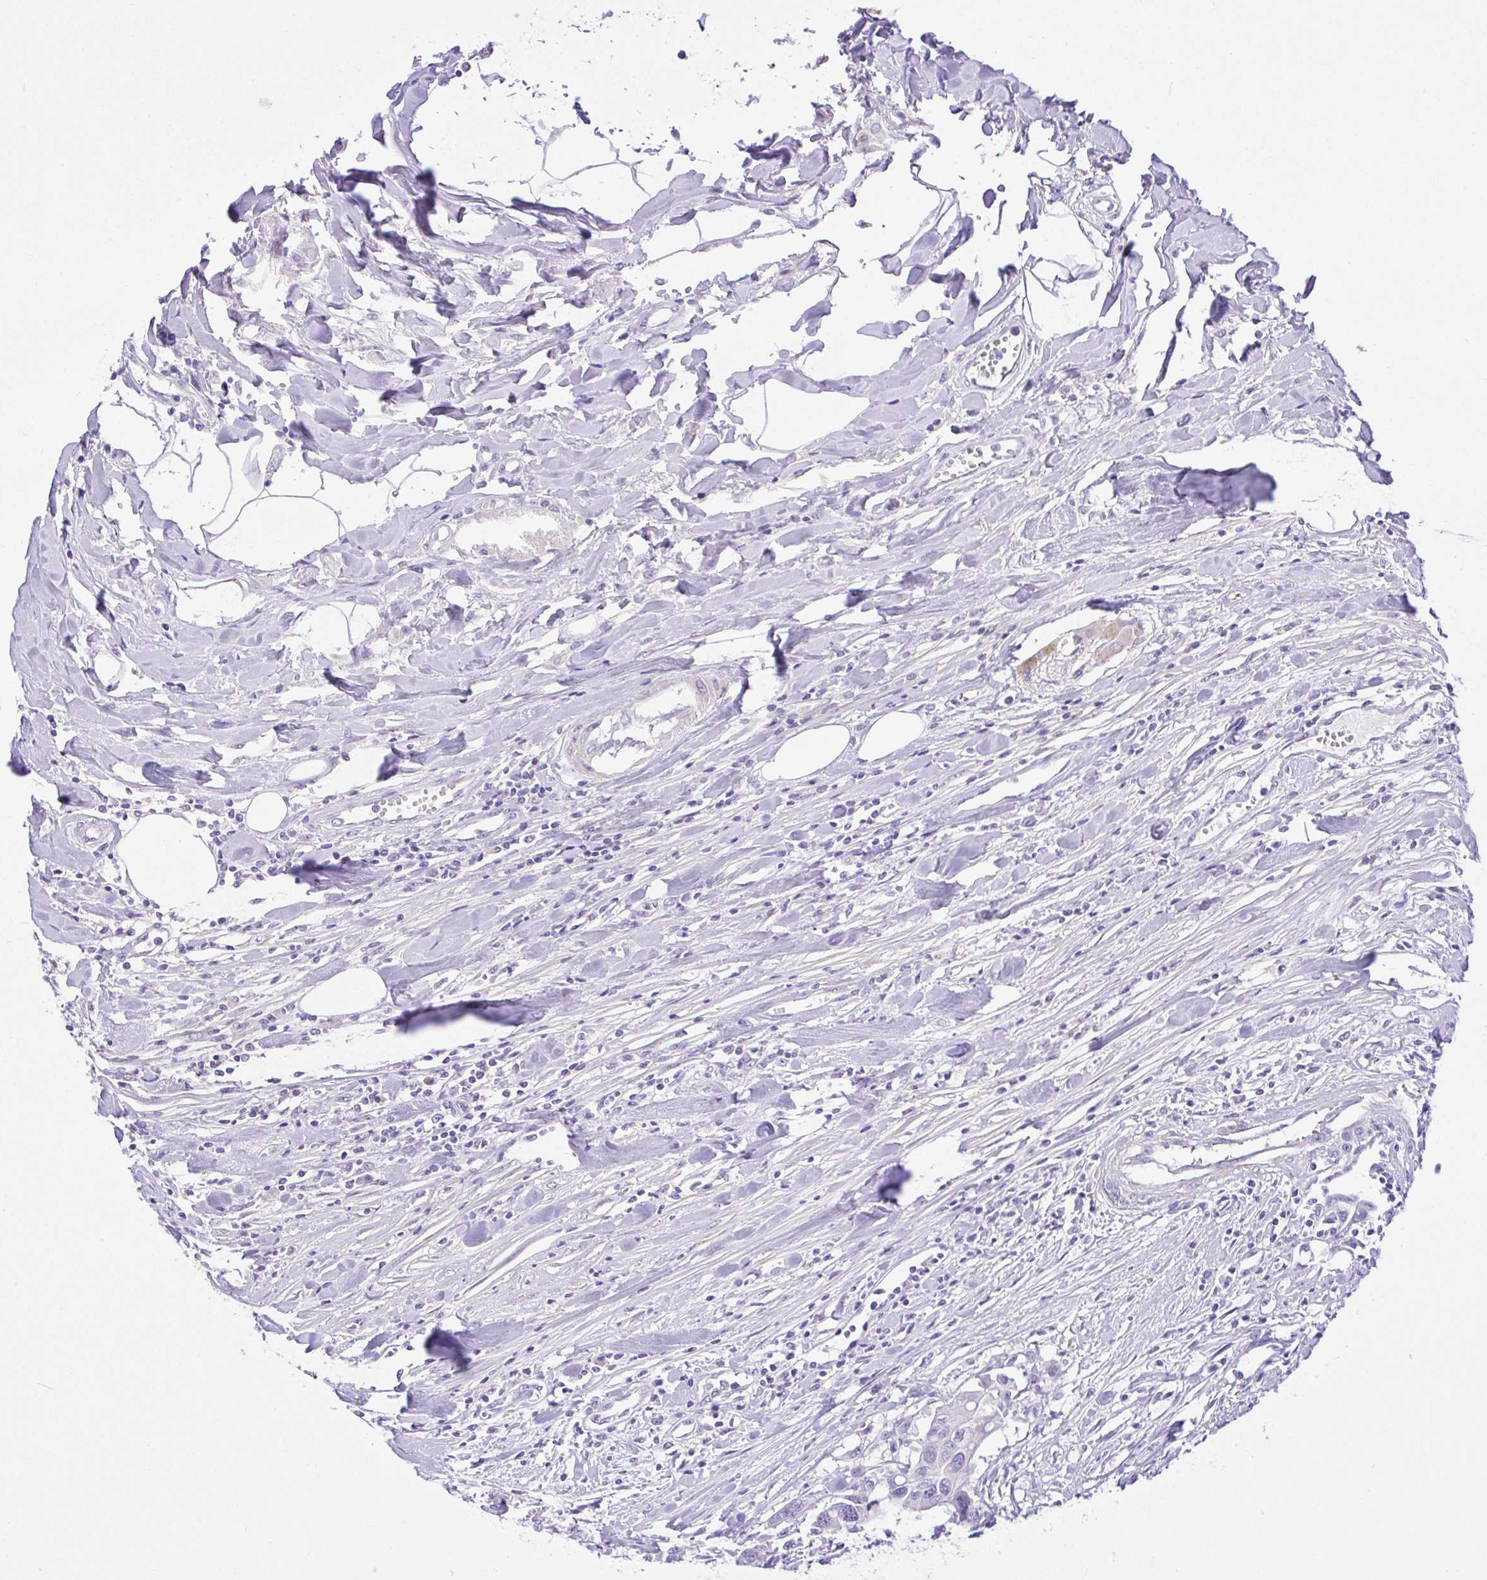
{"staining": {"intensity": "negative", "quantity": "none", "location": "none"}, "tissue": "colorectal cancer", "cell_type": "Tumor cells", "image_type": "cancer", "snomed": [{"axis": "morphology", "description": "Adenocarcinoma, NOS"}, {"axis": "topography", "description": "Colon"}], "caption": "This is an IHC photomicrograph of colorectal cancer. There is no staining in tumor cells.", "gene": "ANO4", "patient": {"sex": "male", "age": 77}}